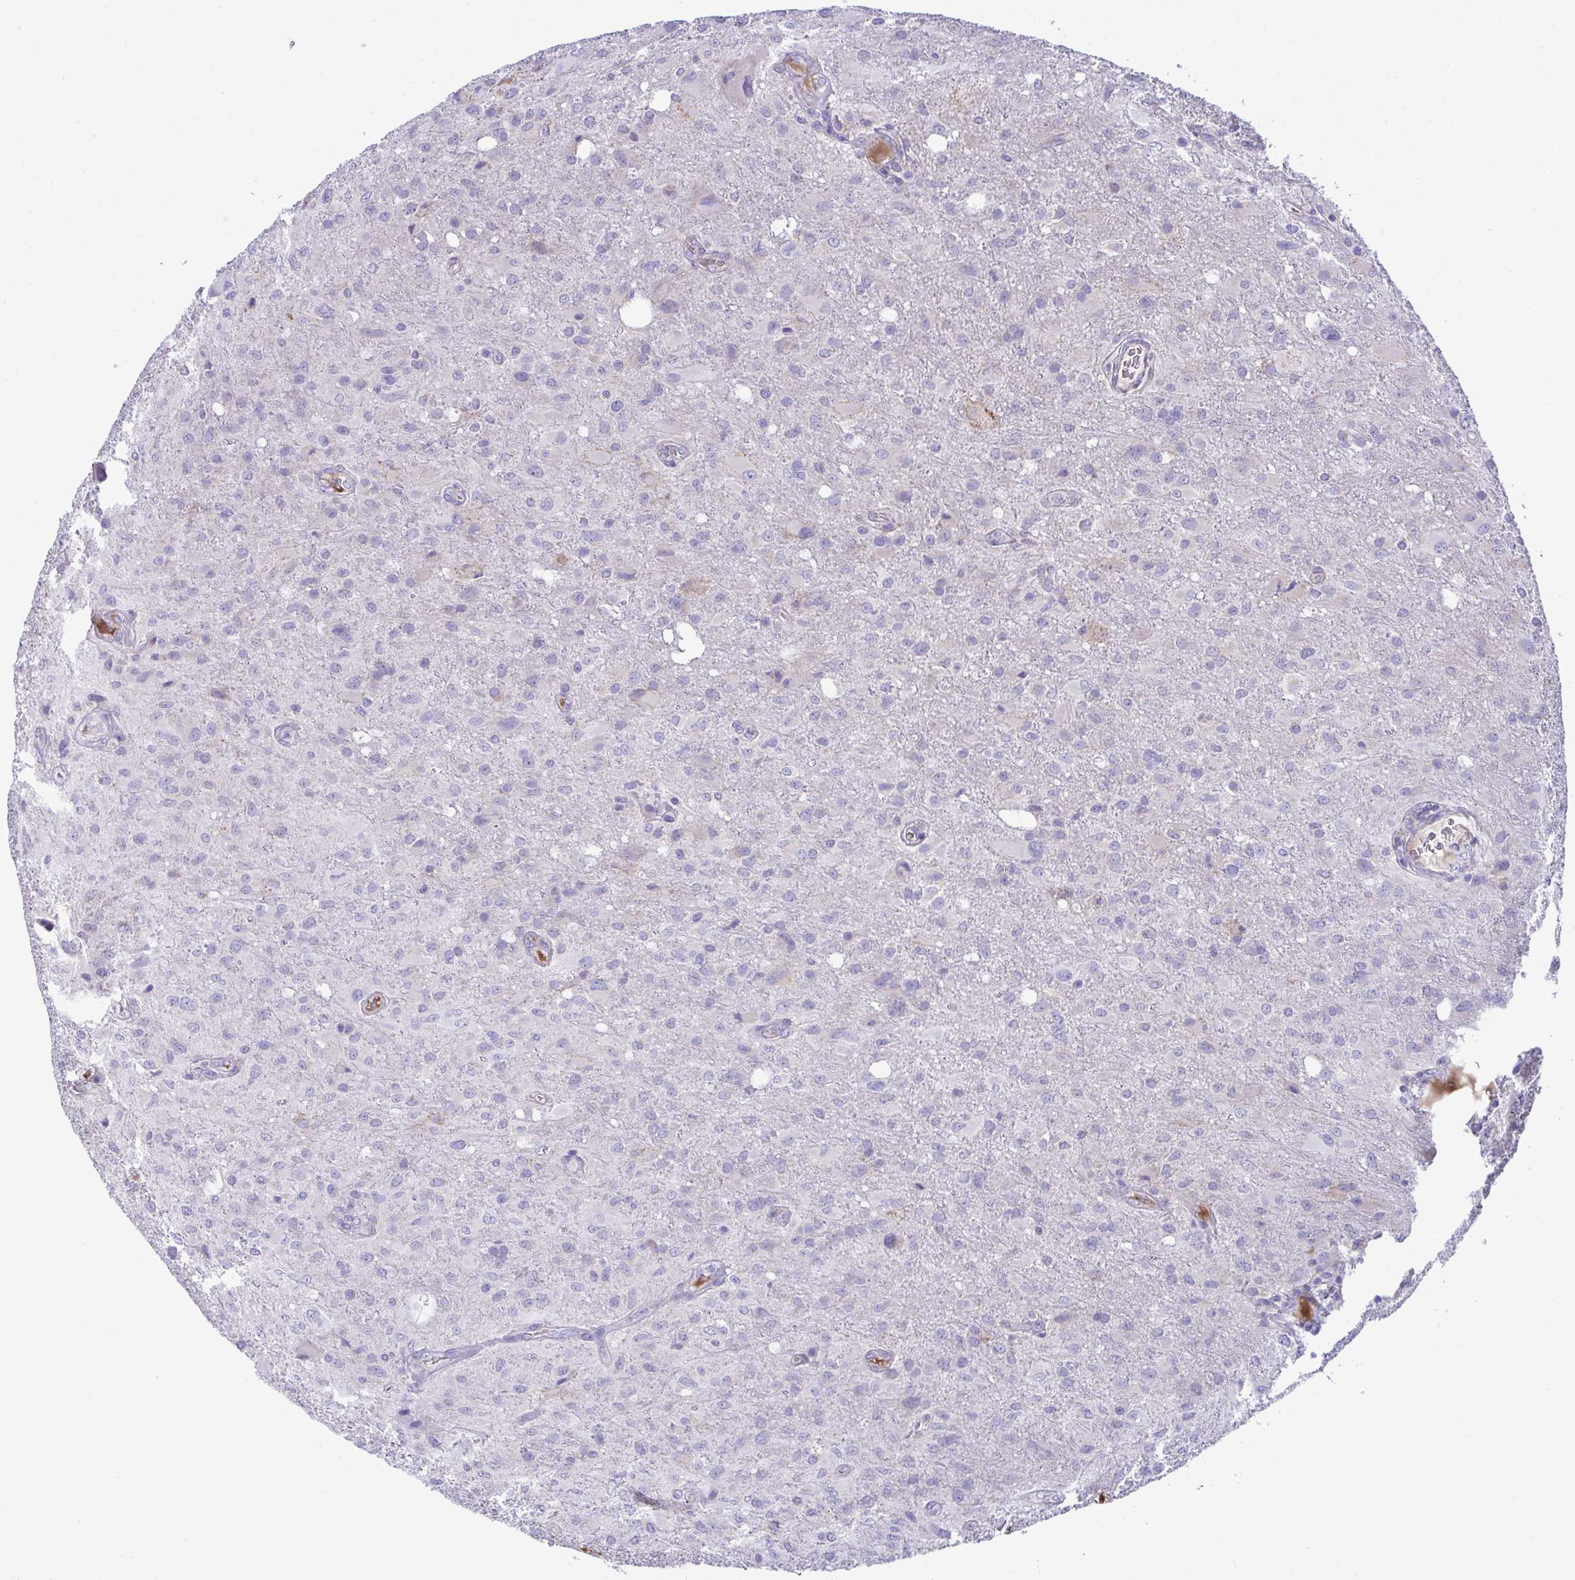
{"staining": {"intensity": "negative", "quantity": "none", "location": "none"}, "tissue": "glioma", "cell_type": "Tumor cells", "image_type": "cancer", "snomed": [{"axis": "morphology", "description": "Glioma, malignant, High grade"}, {"axis": "topography", "description": "Brain"}], "caption": "Glioma was stained to show a protein in brown. There is no significant staining in tumor cells. Brightfield microscopy of IHC stained with DAB (brown) and hematoxylin (blue), captured at high magnification.", "gene": "PLA2G12B", "patient": {"sex": "male", "age": 53}}